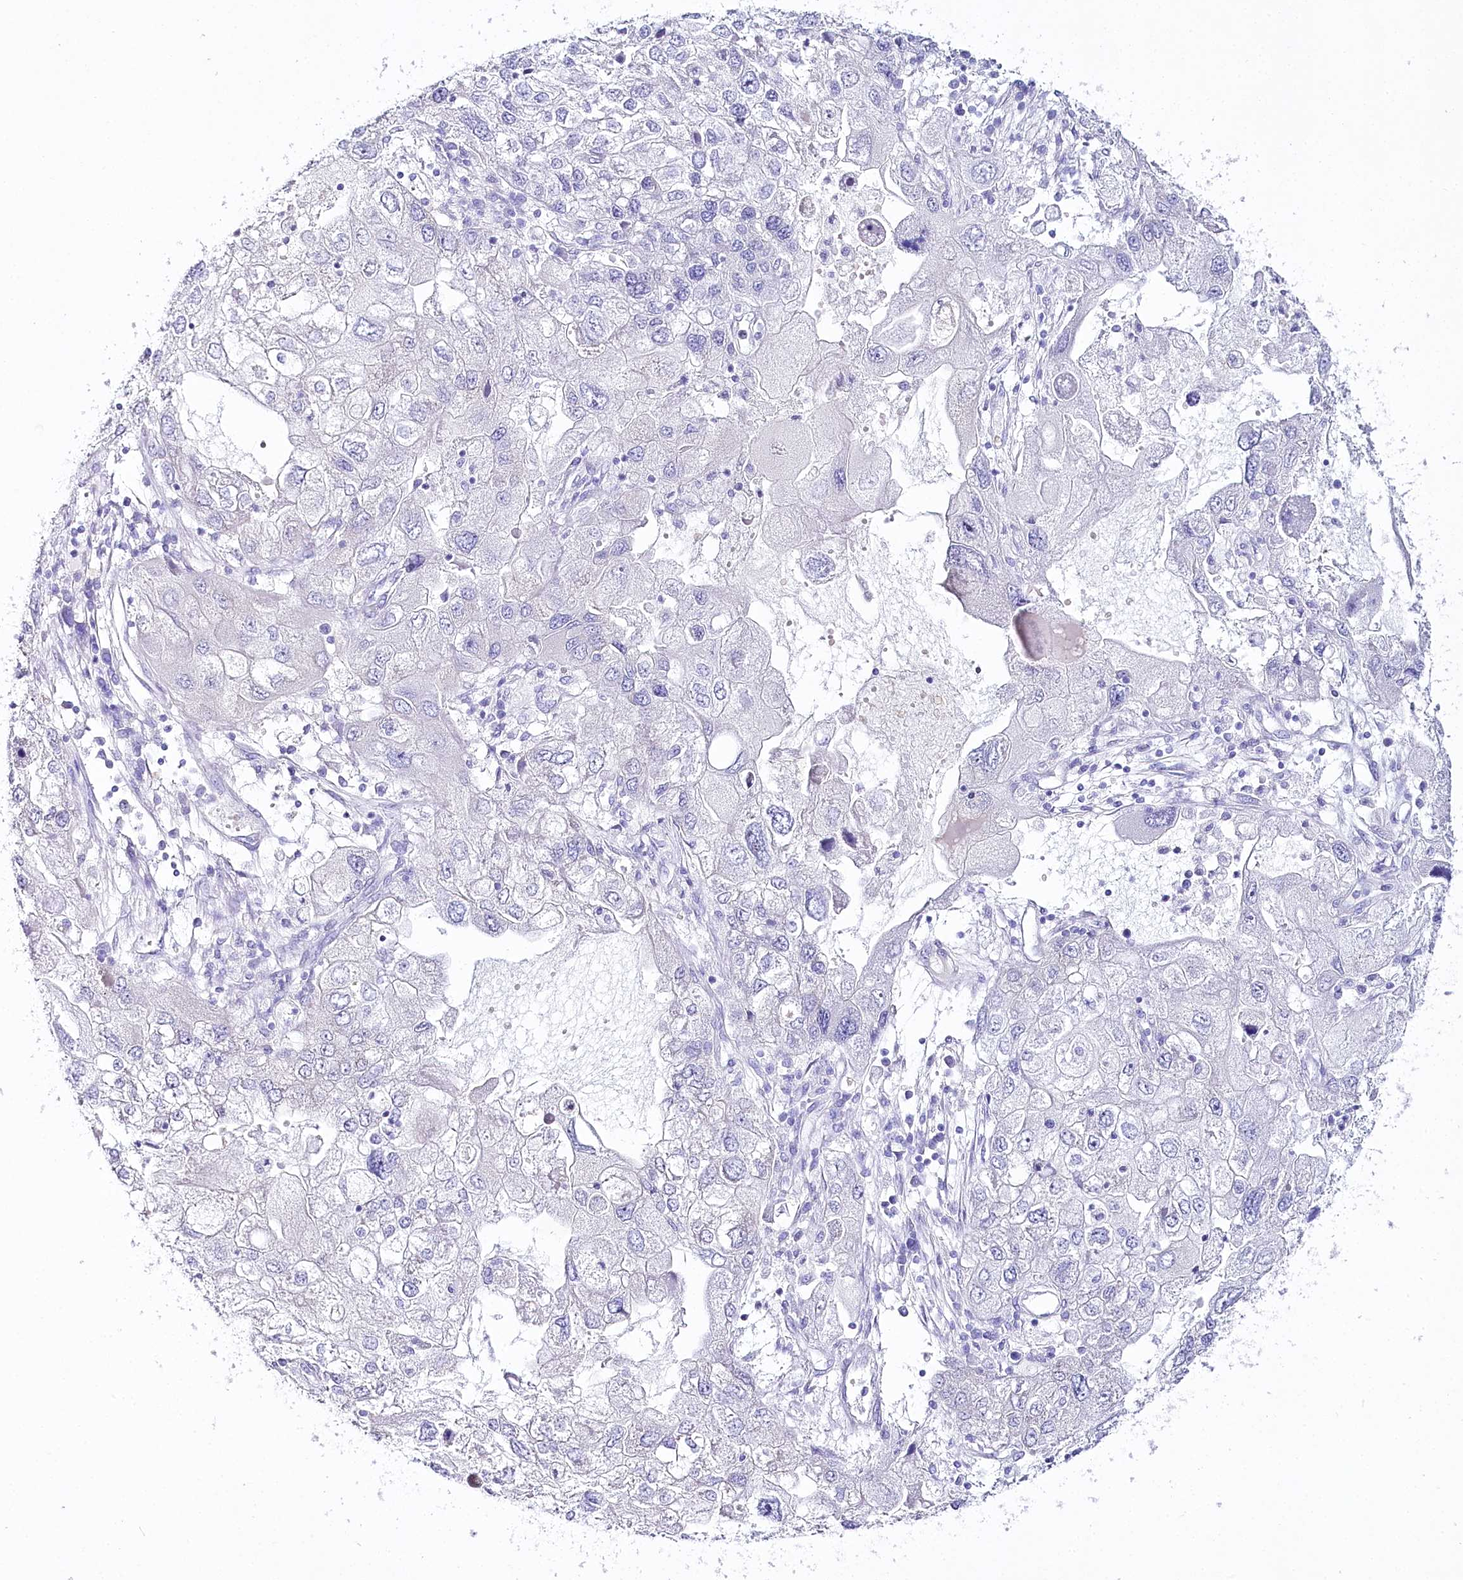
{"staining": {"intensity": "negative", "quantity": "none", "location": "none"}, "tissue": "endometrial cancer", "cell_type": "Tumor cells", "image_type": "cancer", "snomed": [{"axis": "morphology", "description": "Adenocarcinoma, NOS"}, {"axis": "topography", "description": "Endometrium"}], "caption": "Endometrial cancer was stained to show a protein in brown. There is no significant staining in tumor cells. (Brightfield microscopy of DAB IHC at high magnification).", "gene": "CSN3", "patient": {"sex": "female", "age": 49}}